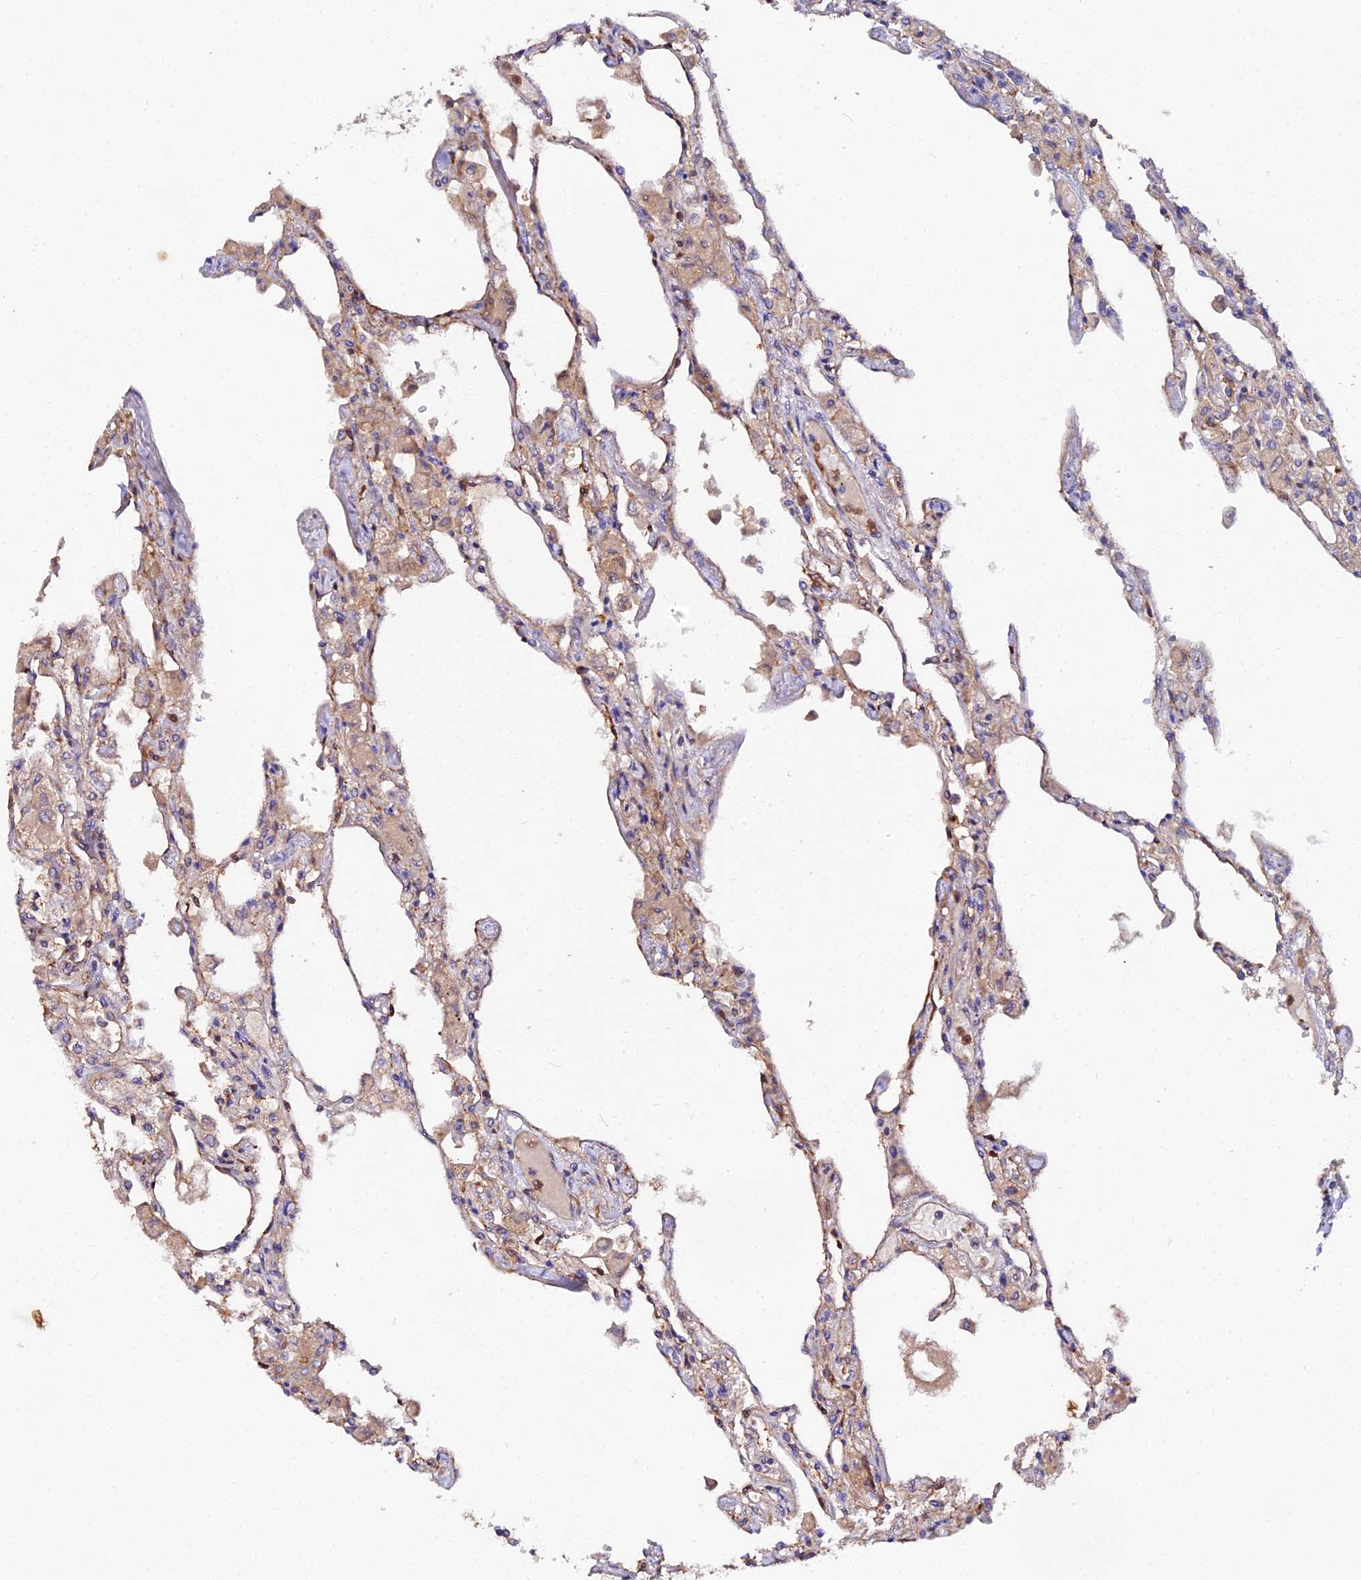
{"staining": {"intensity": "moderate", "quantity": "25%-75%", "location": "cytoplasmic/membranous"}, "tissue": "lung", "cell_type": "Alveolar cells", "image_type": "normal", "snomed": [{"axis": "morphology", "description": "Normal tissue, NOS"}, {"axis": "topography", "description": "Bronchus"}, {"axis": "topography", "description": "Lung"}], "caption": "An IHC micrograph of benign tissue is shown. Protein staining in brown highlights moderate cytoplasmic/membranous positivity in lung within alveolar cells. The staining was performed using DAB to visualize the protein expression in brown, while the nuclei were stained in blue with hematoxylin (Magnification: 20x).", "gene": "TRIM26", "patient": {"sex": "female", "age": 49}}